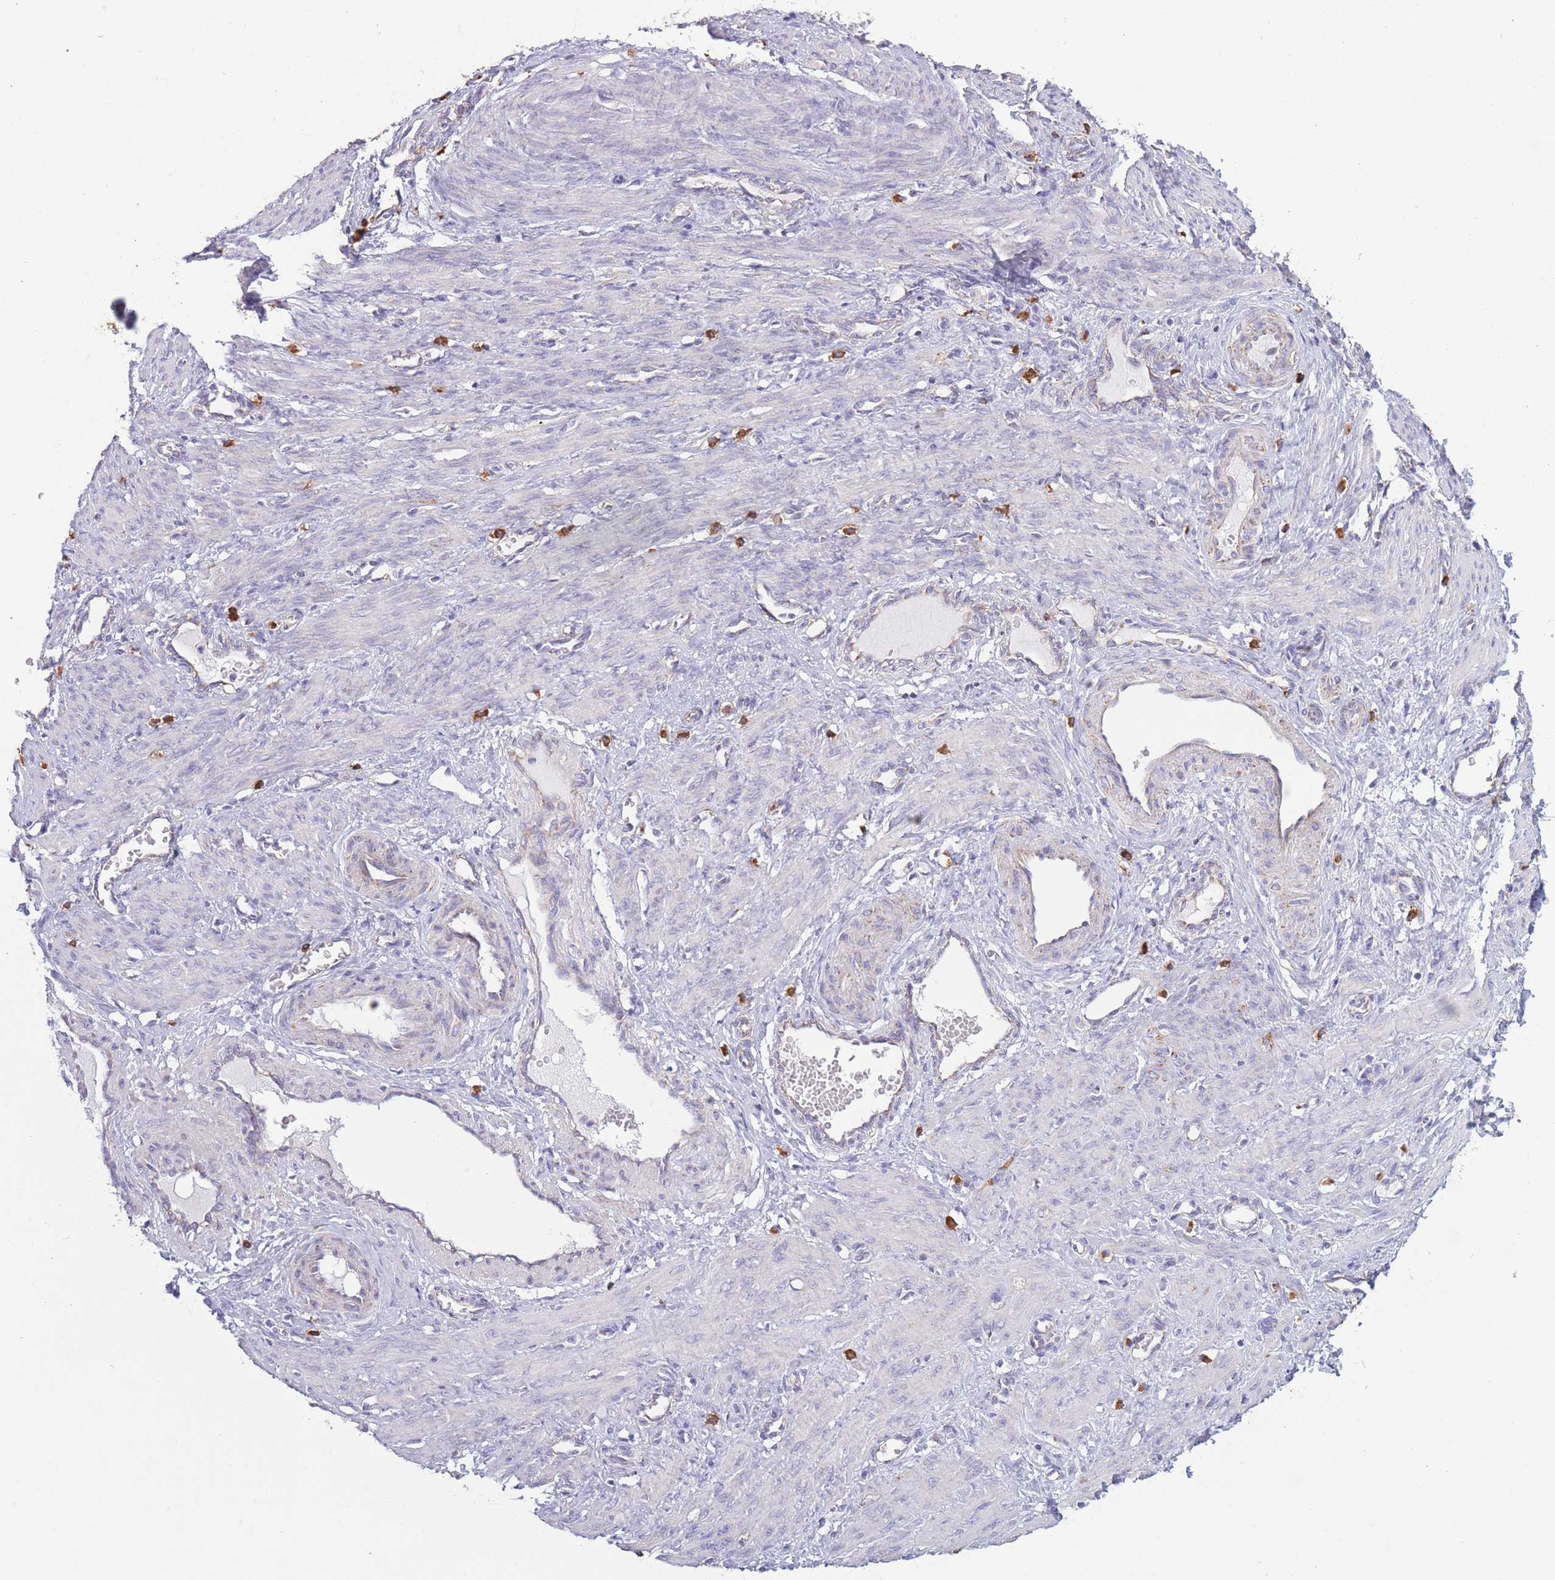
{"staining": {"intensity": "negative", "quantity": "none", "location": "none"}, "tissue": "smooth muscle", "cell_type": "Smooth muscle cells", "image_type": "normal", "snomed": [{"axis": "morphology", "description": "Normal tissue, NOS"}, {"axis": "topography", "description": "Endometrium"}], "caption": "The IHC histopathology image has no significant positivity in smooth muscle cells of smooth muscle. Nuclei are stained in blue.", "gene": "PDHA1", "patient": {"sex": "female", "age": 33}}